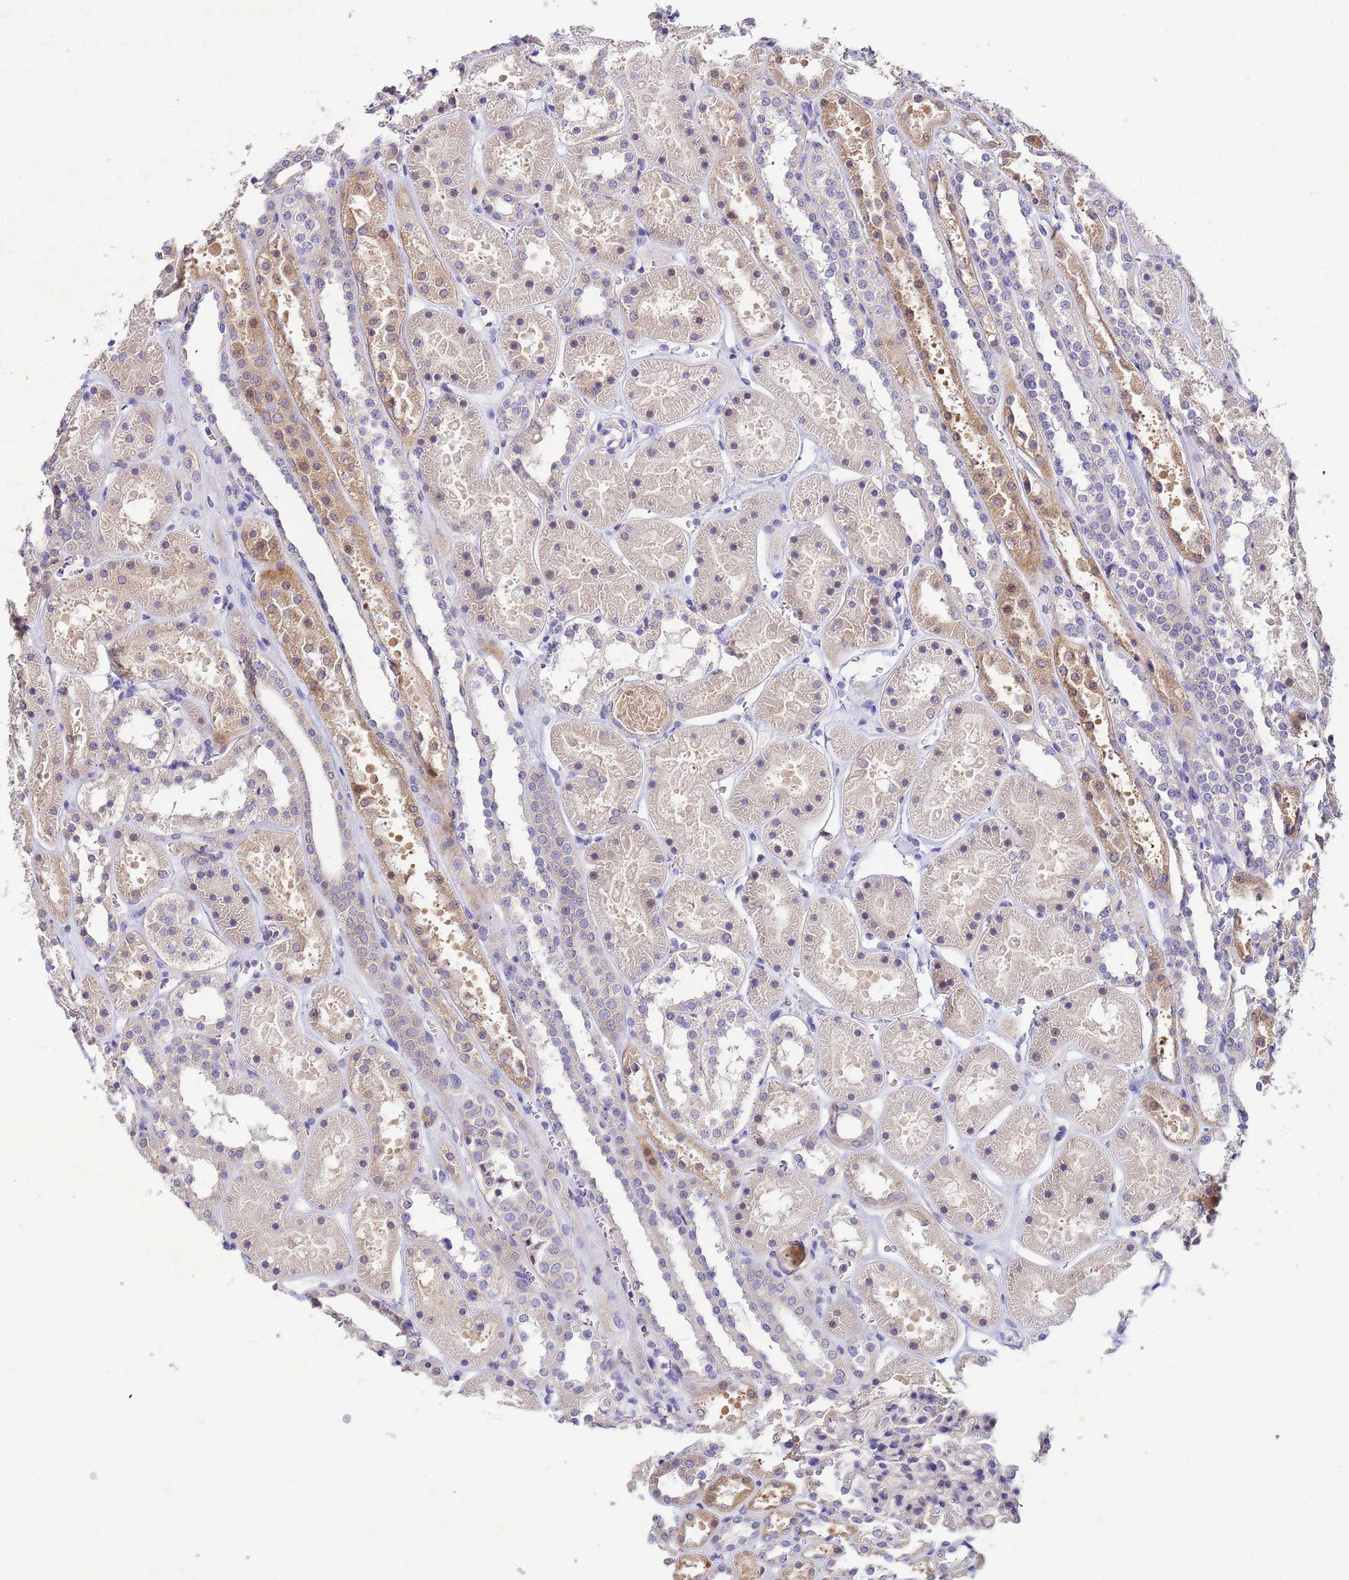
{"staining": {"intensity": "negative", "quantity": "none", "location": "none"}, "tissue": "kidney", "cell_type": "Cells in glomeruli", "image_type": "normal", "snomed": [{"axis": "morphology", "description": "Normal tissue, NOS"}, {"axis": "topography", "description": "Kidney"}], "caption": "DAB (3,3'-diaminobenzidine) immunohistochemical staining of benign human kidney reveals no significant positivity in cells in glomeruli.", "gene": "CDC34", "patient": {"sex": "female", "age": 41}}